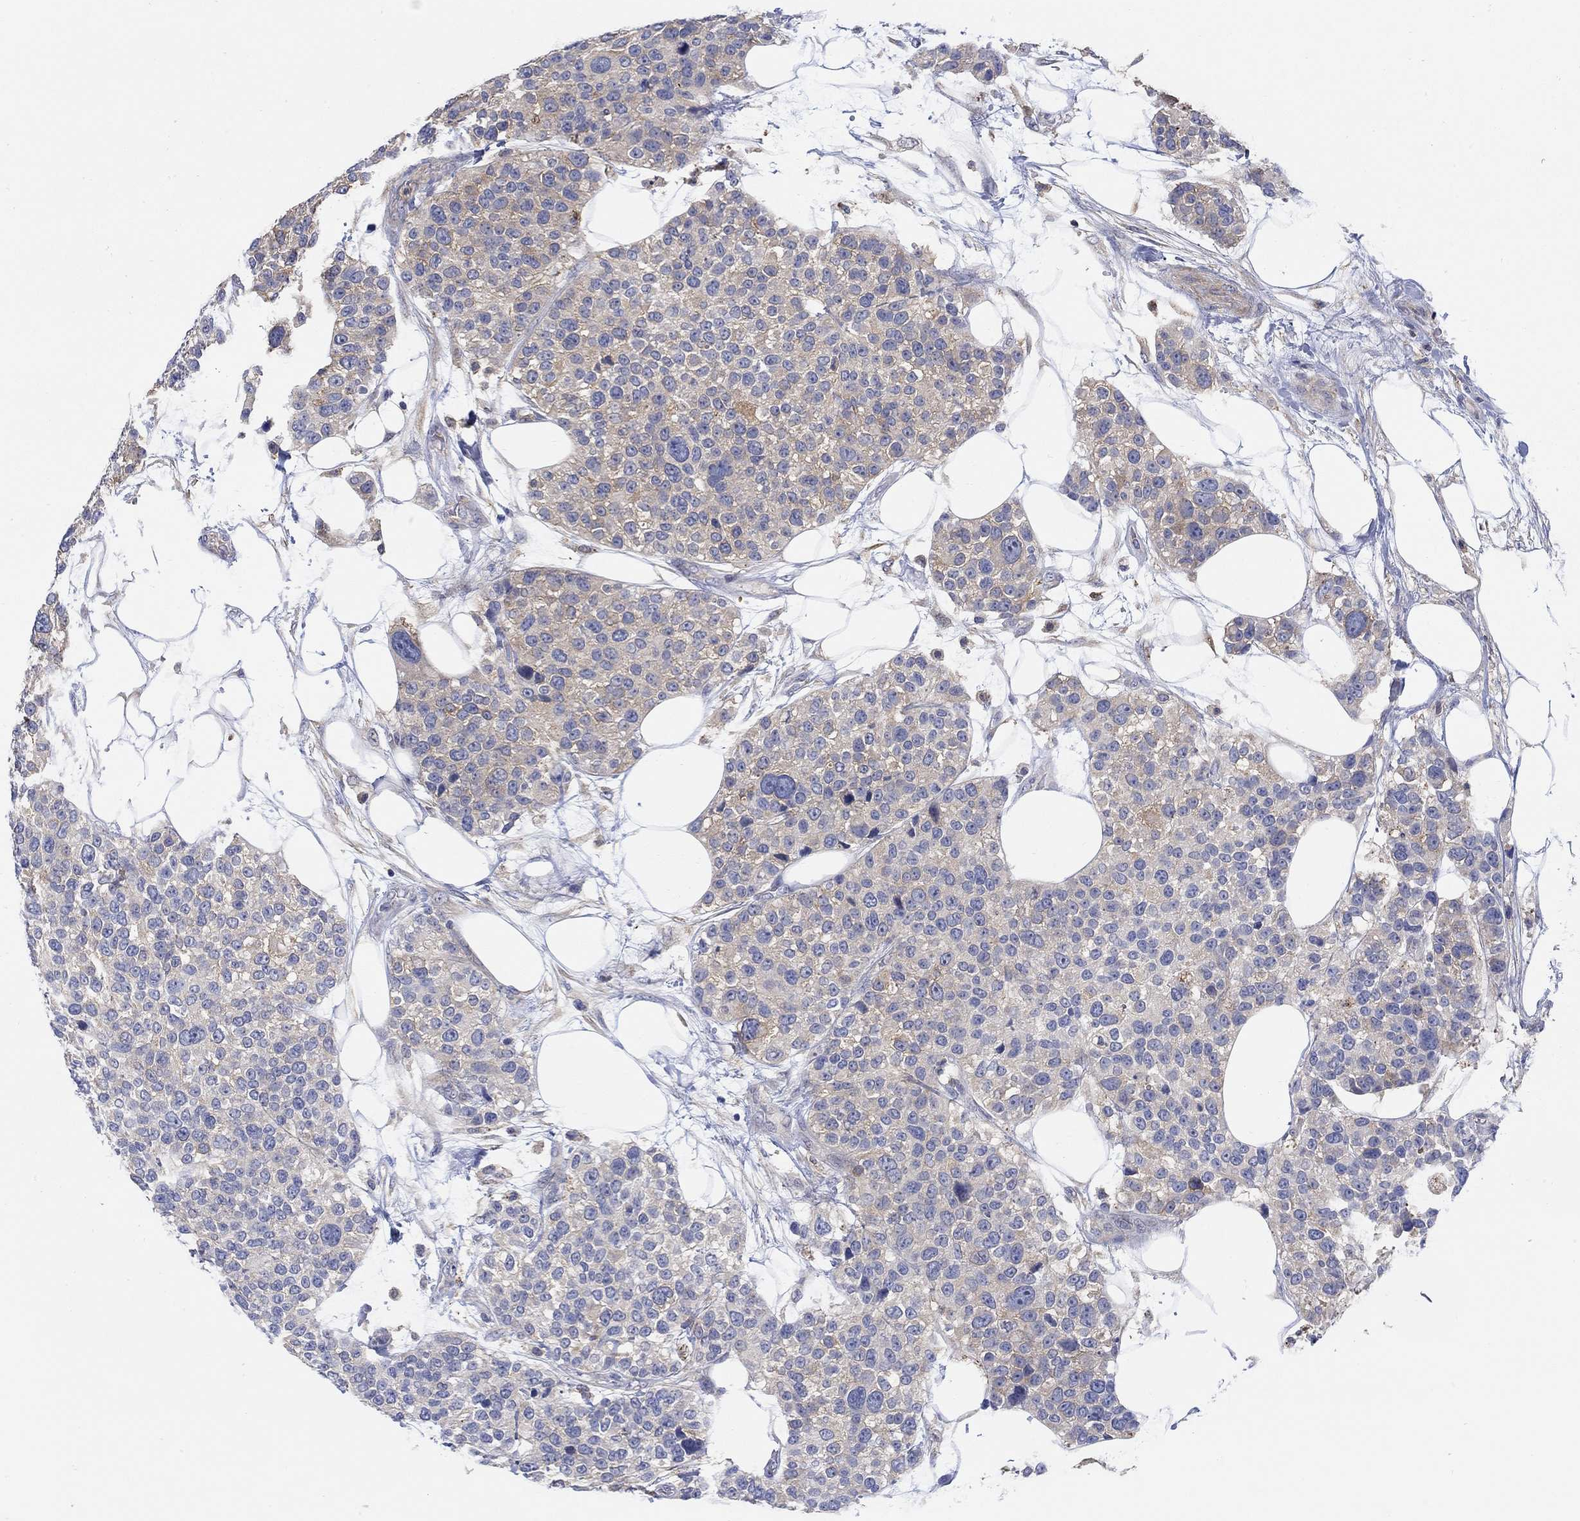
{"staining": {"intensity": "weak", "quantity": "<25%", "location": "cytoplasmic/membranous"}, "tissue": "urothelial cancer", "cell_type": "Tumor cells", "image_type": "cancer", "snomed": [{"axis": "morphology", "description": "Urothelial carcinoma, High grade"}, {"axis": "topography", "description": "Urinary bladder"}], "caption": "This is an immunohistochemistry photomicrograph of urothelial cancer. There is no expression in tumor cells.", "gene": "TEKT3", "patient": {"sex": "male", "age": 77}}